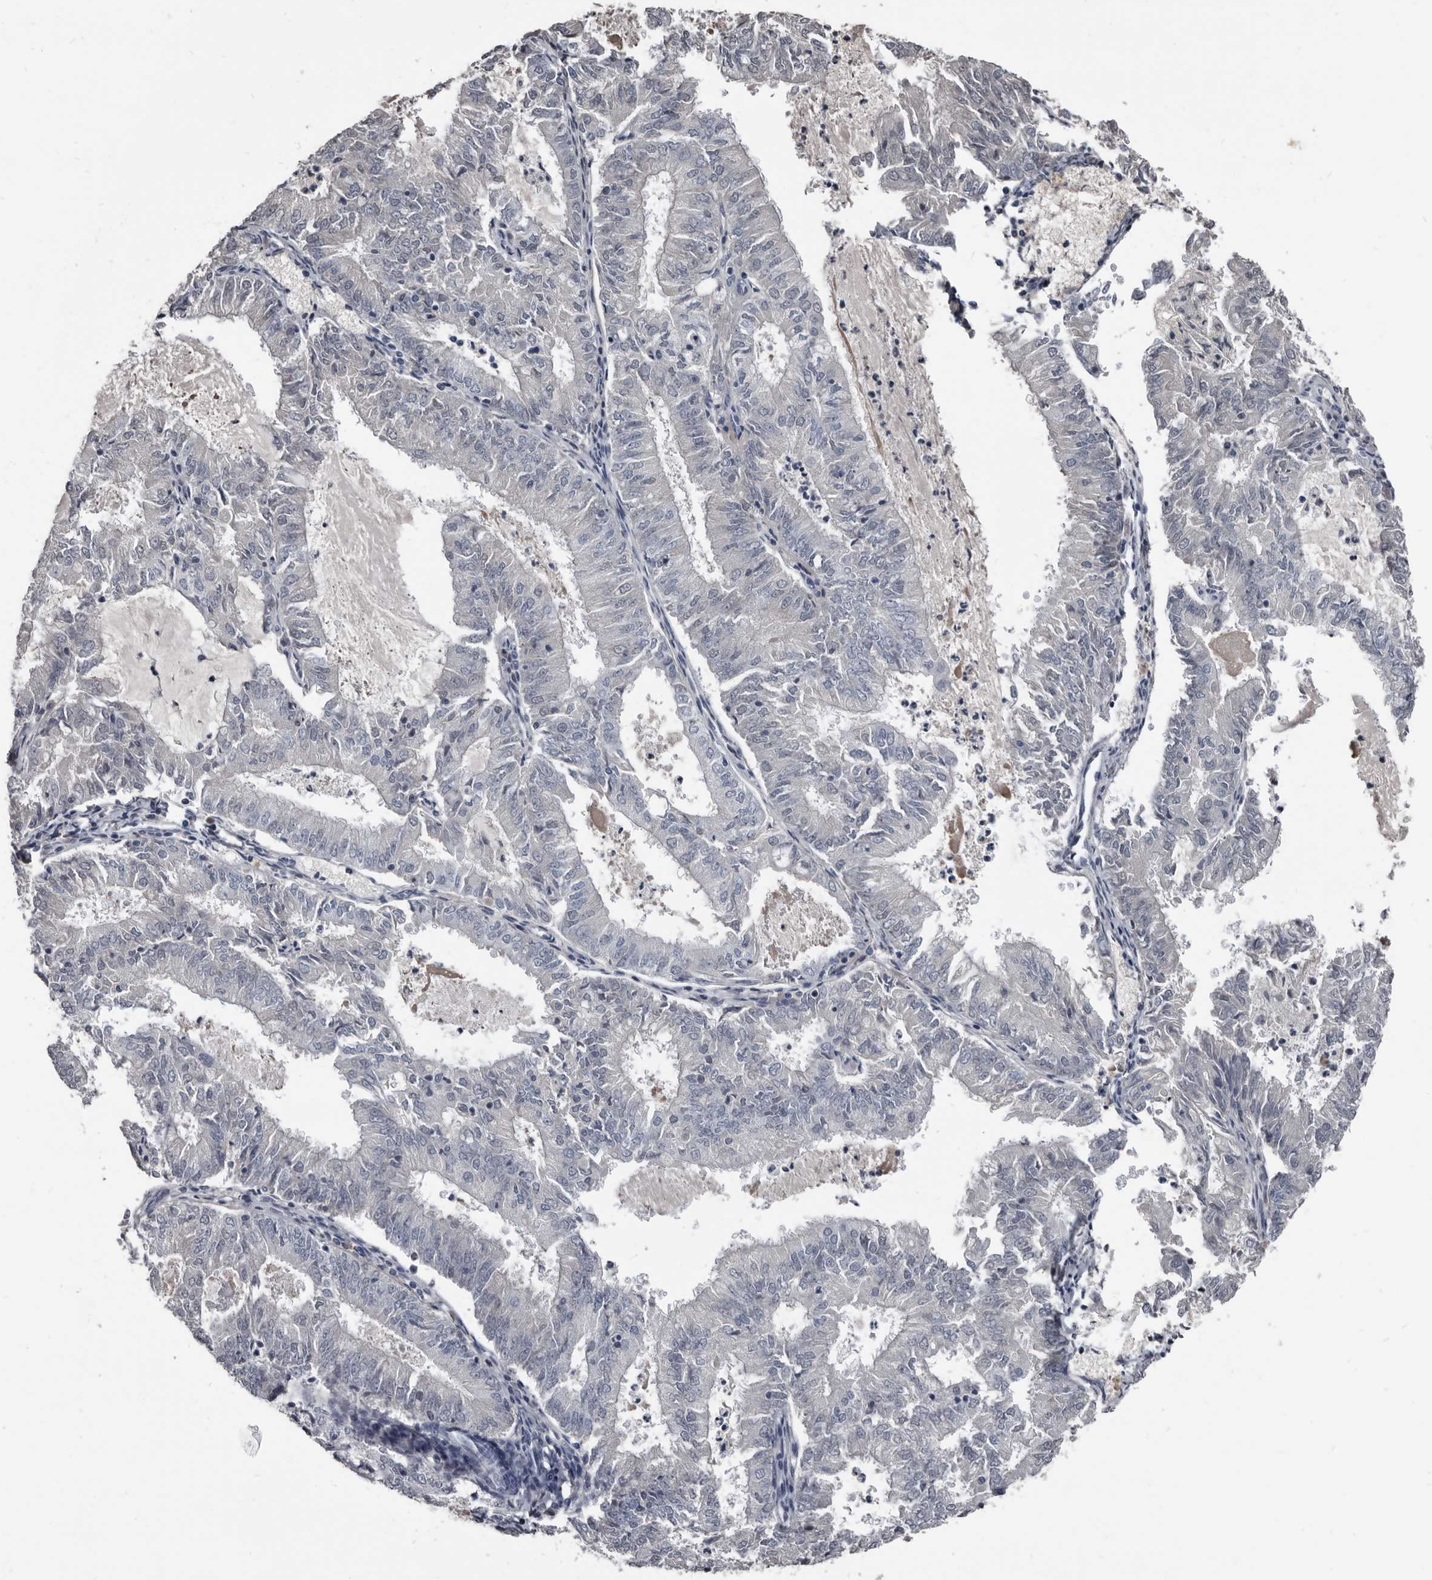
{"staining": {"intensity": "negative", "quantity": "none", "location": "none"}, "tissue": "endometrial cancer", "cell_type": "Tumor cells", "image_type": "cancer", "snomed": [{"axis": "morphology", "description": "Adenocarcinoma, NOS"}, {"axis": "topography", "description": "Endometrium"}], "caption": "Immunohistochemistry of endometrial cancer demonstrates no expression in tumor cells.", "gene": "GREB1", "patient": {"sex": "female", "age": 57}}